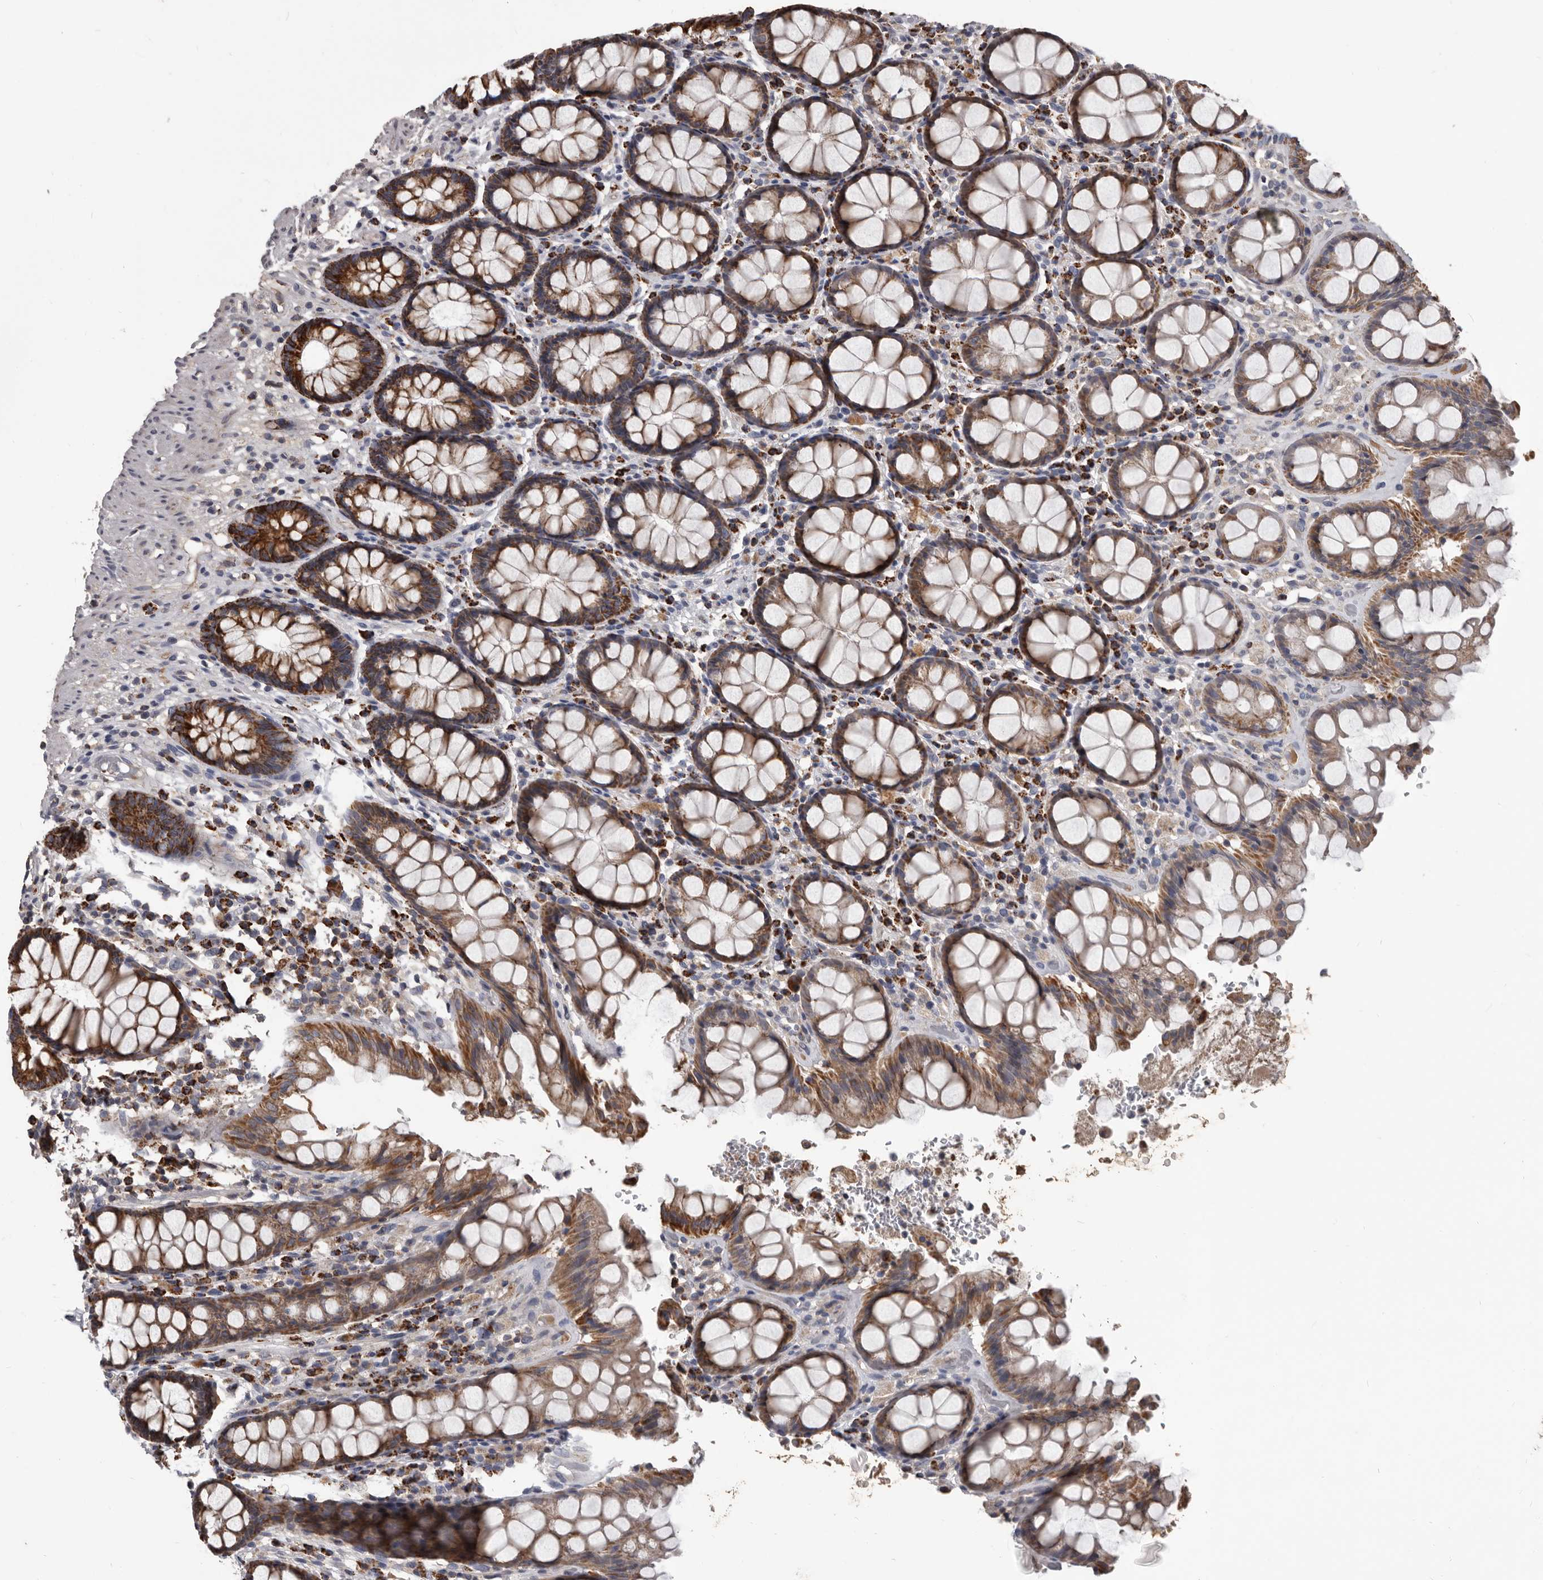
{"staining": {"intensity": "strong", "quantity": ">75%", "location": "cytoplasmic/membranous"}, "tissue": "rectum", "cell_type": "Glandular cells", "image_type": "normal", "snomed": [{"axis": "morphology", "description": "Normal tissue, NOS"}, {"axis": "topography", "description": "Rectum"}], "caption": "Glandular cells exhibit strong cytoplasmic/membranous staining in approximately >75% of cells in unremarkable rectum. (DAB (3,3'-diaminobenzidine) = brown stain, brightfield microscopy at high magnification).", "gene": "ALDH5A1", "patient": {"sex": "male", "age": 64}}